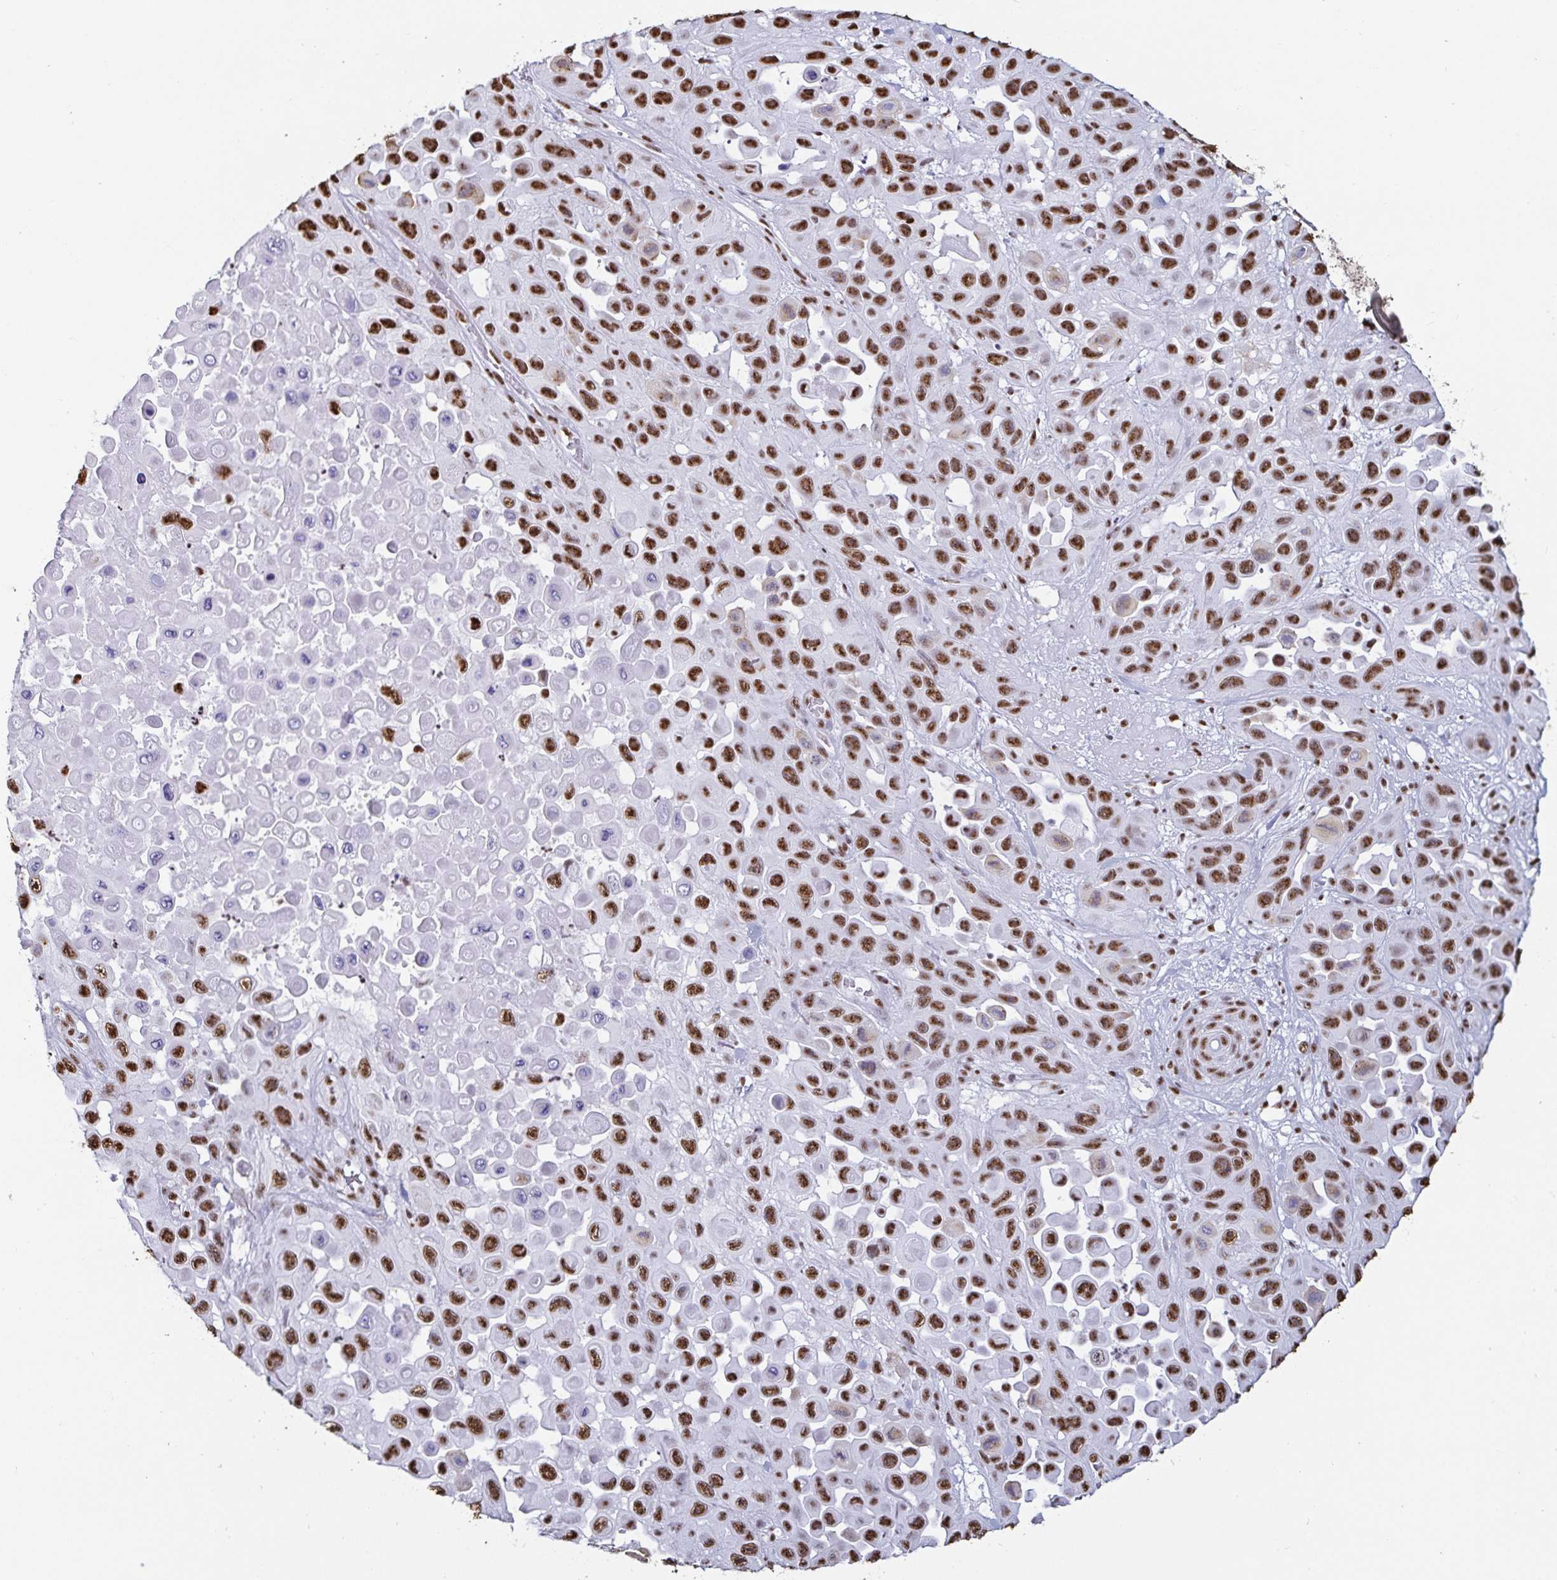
{"staining": {"intensity": "strong", "quantity": ">75%", "location": "nuclear"}, "tissue": "skin cancer", "cell_type": "Tumor cells", "image_type": "cancer", "snomed": [{"axis": "morphology", "description": "Squamous cell carcinoma, NOS"}, {"axis": "topography", "description": "Skin"}], "caption": "Skin cancer (squamous cell carcinoma) stained for a protein (brown) demonstrates strong nuclear positive expression in approximately >75% of tumor cells.", "gene": "DDX39B", "patient": {"sex": "male", "age": 81}}